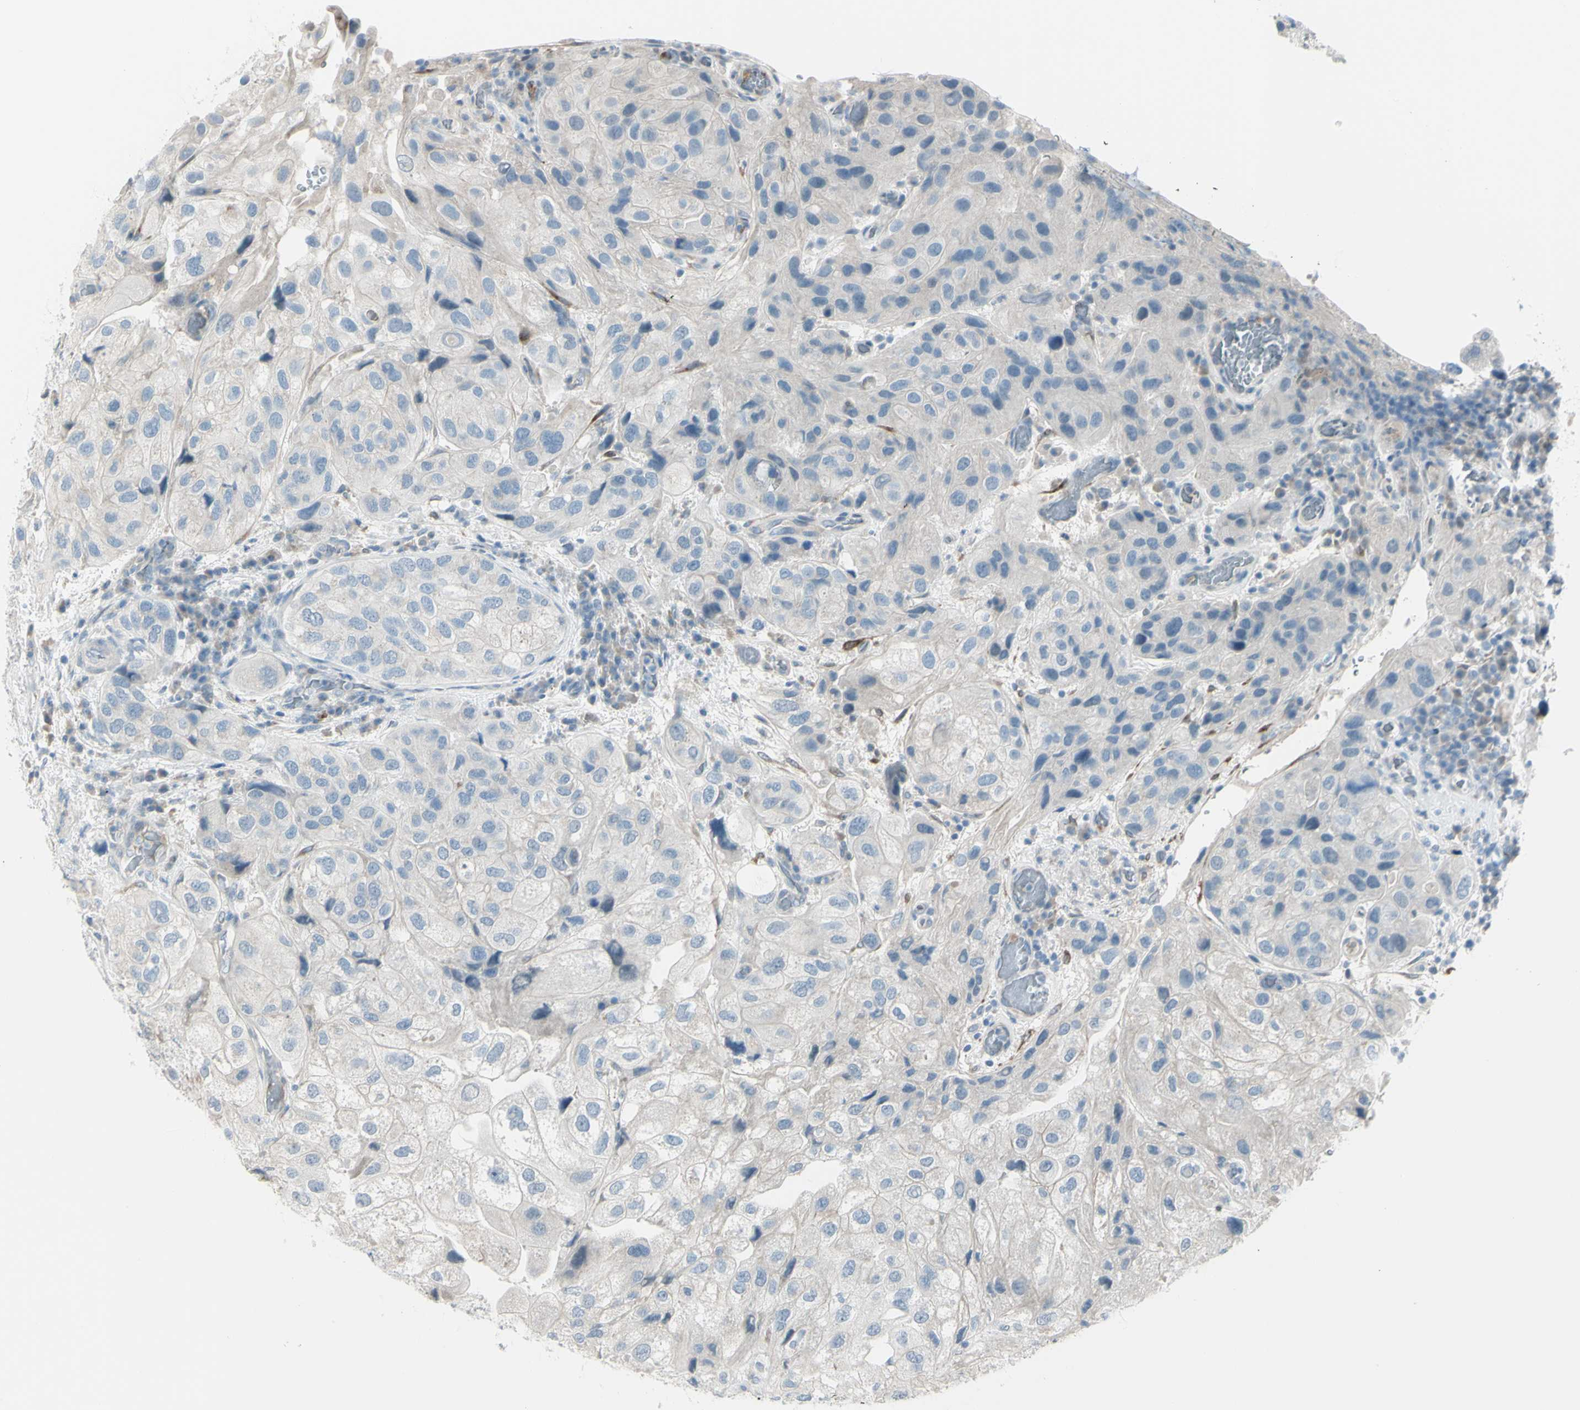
{"staining": {"intensity": "negative", "quantity": "none", "location": "none"}, "tissue": "urothelial cancer", "cell_type": "Tumor cells", "image_type": "cancer", "snomed": [{"axis": "morphology", "description": "Urothelial carcinoma, High grade"}, {"axis": "topography", "description": "Urinary bladder"}], "caption": "Tumor cells show no significant positivity in urothelial cancer.", "gene": "GPR34", "patient": {"sex": "female", "age": 64}}